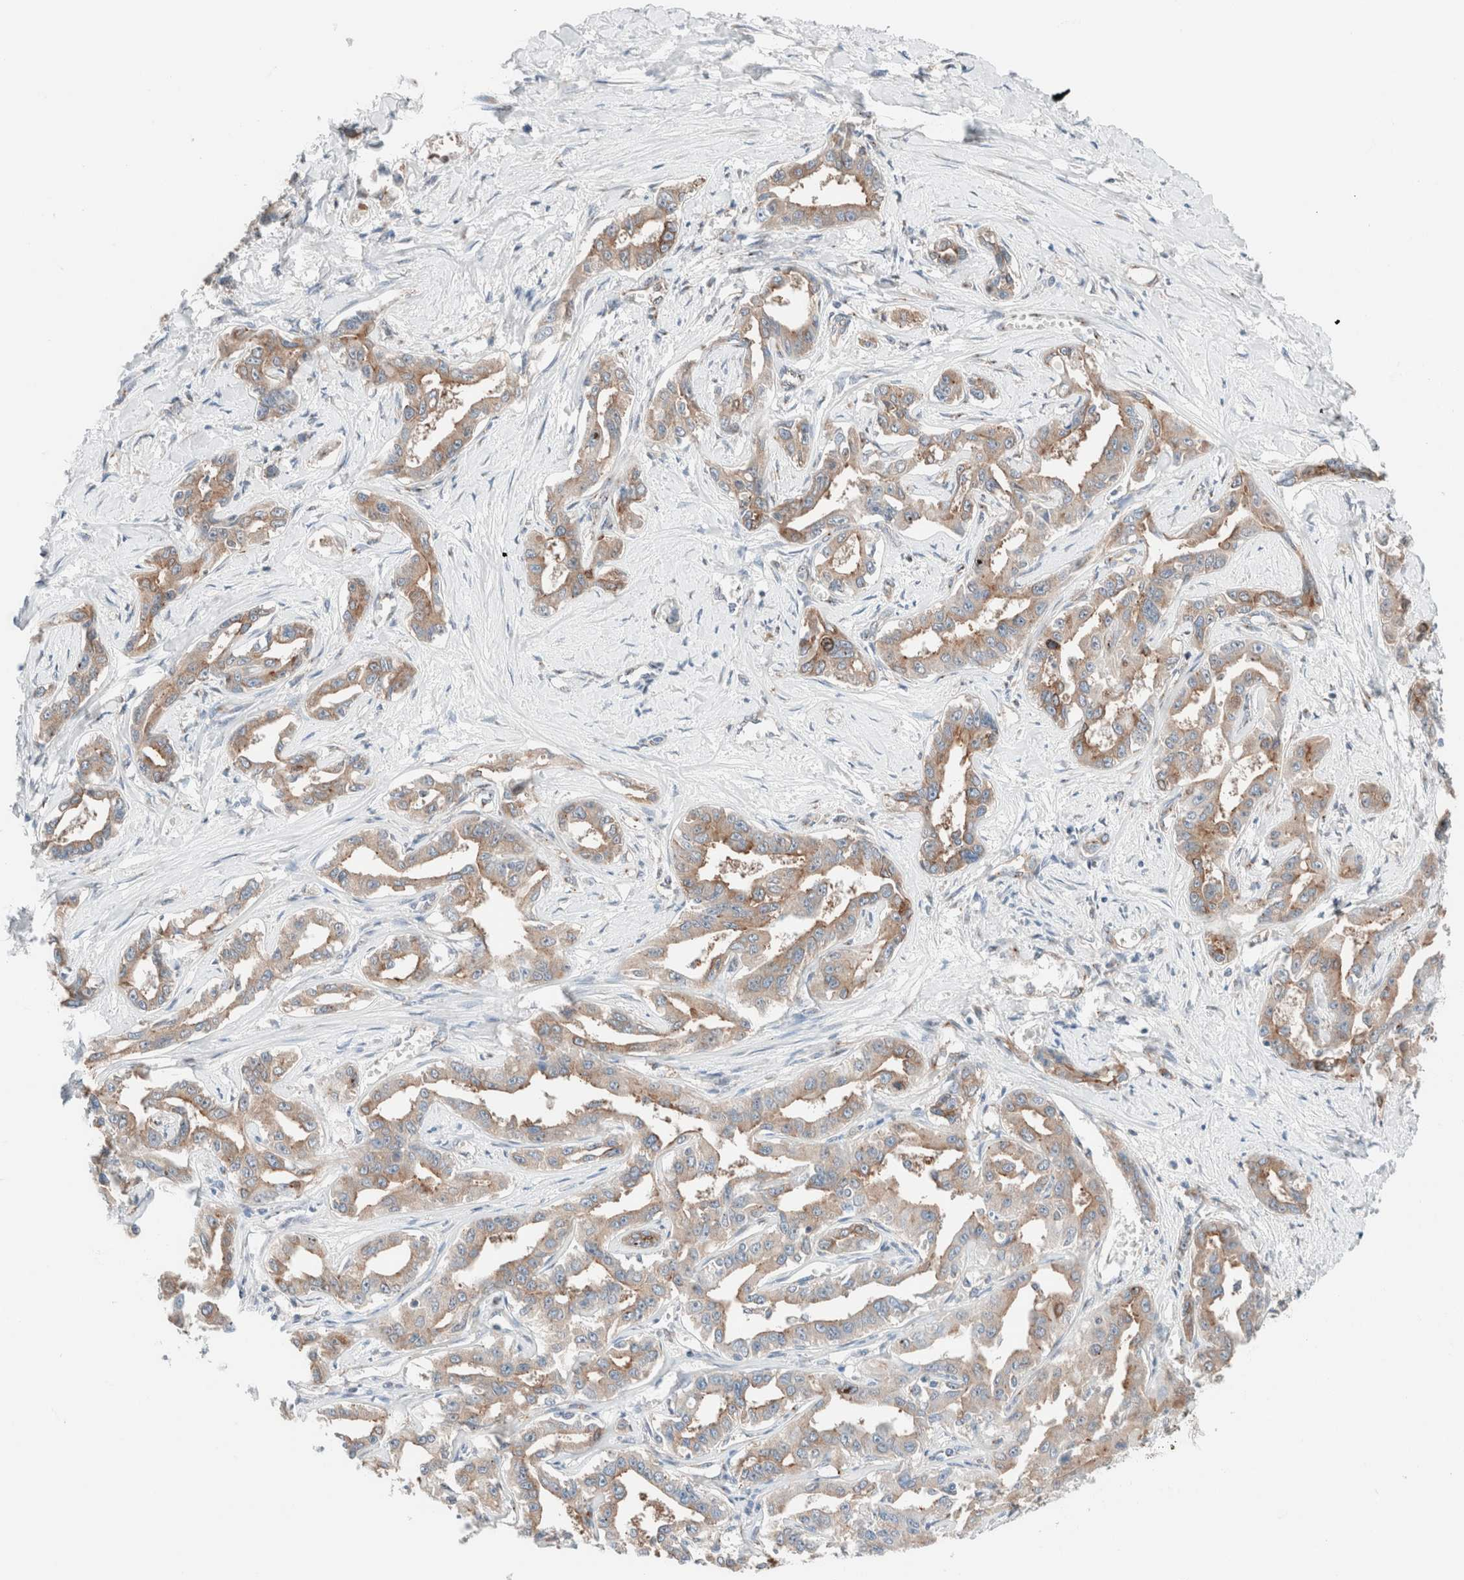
{"staining": {"intensity": "moderate", "quantity": "25%-75%", "location": "cytoplasmic/membranous"}, "tissue": "liver cancer", "cell_type": "Tumor cells", "image_type": "cancer", "snomed": [{"axis": "morphology", "description": "Cholangiocarcinoma"}, {"axis": "topography", "description": "Liver"}], "caption": "Tumor cells reveal medium levels of moderate cytoplasmic/membranous positivity in about 25%-75% of cells in human liver cholangiocarcinoma. (Brightfield microscopy of DAB IHC at high magnification).", "gene": "CASC3", "patient": {"sex": "male", "age": 59}}